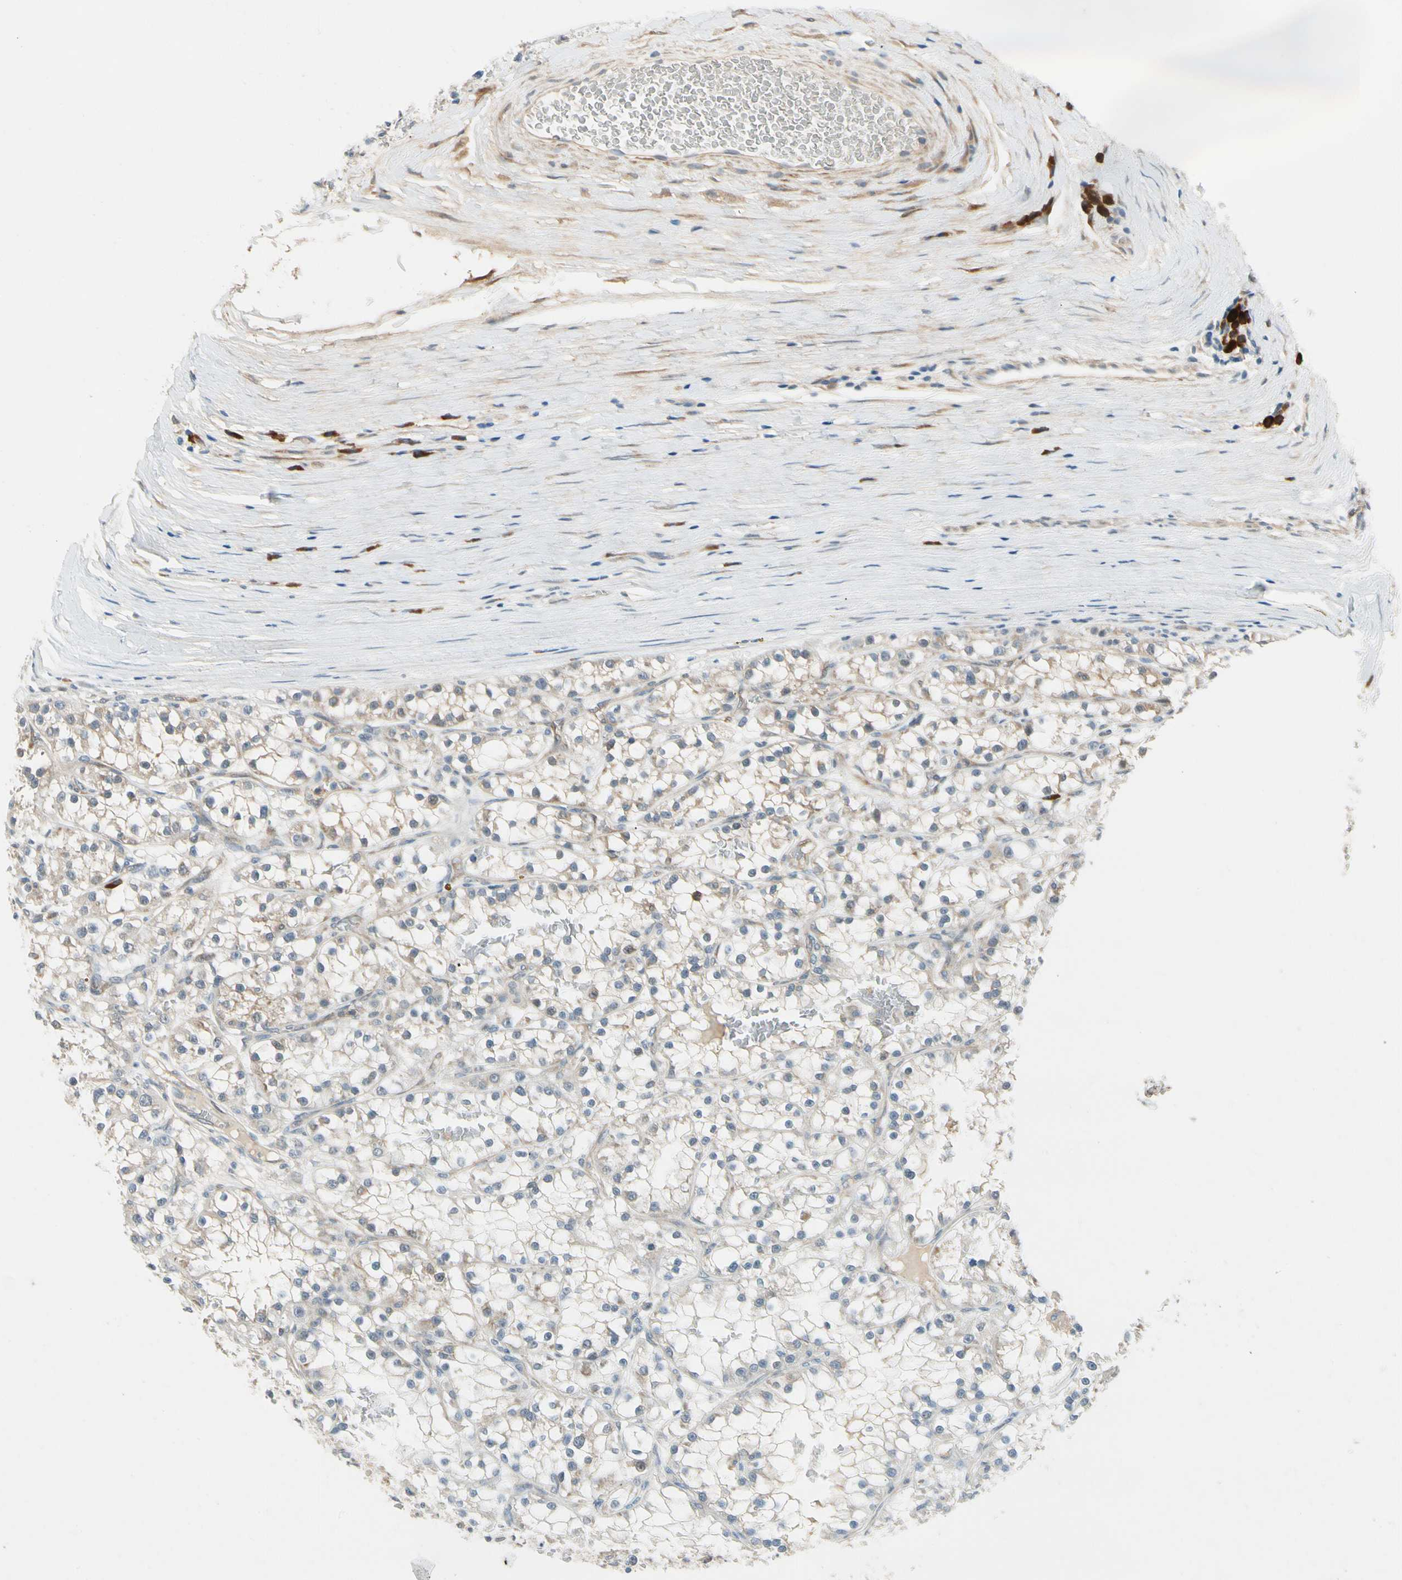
{"staining": {"intensity": "moderate", "quantity": "<25%", "location": "cytoplasmic/membranous"}, "tissue": "renal cancer", "cell_type": "Tumor cells", "image_type": "cancer", "snomed": [{"axis": "morphology", "description": "Adenocarcinoma, NOS"}, {"axis": "topography", "description": "Kidney"}], "caption": "DAB (3,3'-diaminobenzidine) immunohistochemical staining of renal cancer demonstrates moderate cytoplasmic/membranous protein positivity in approximately <25% of tumor cells.", "gene": "WIPI1", "patient": {"sex": "female", "age": 52}}